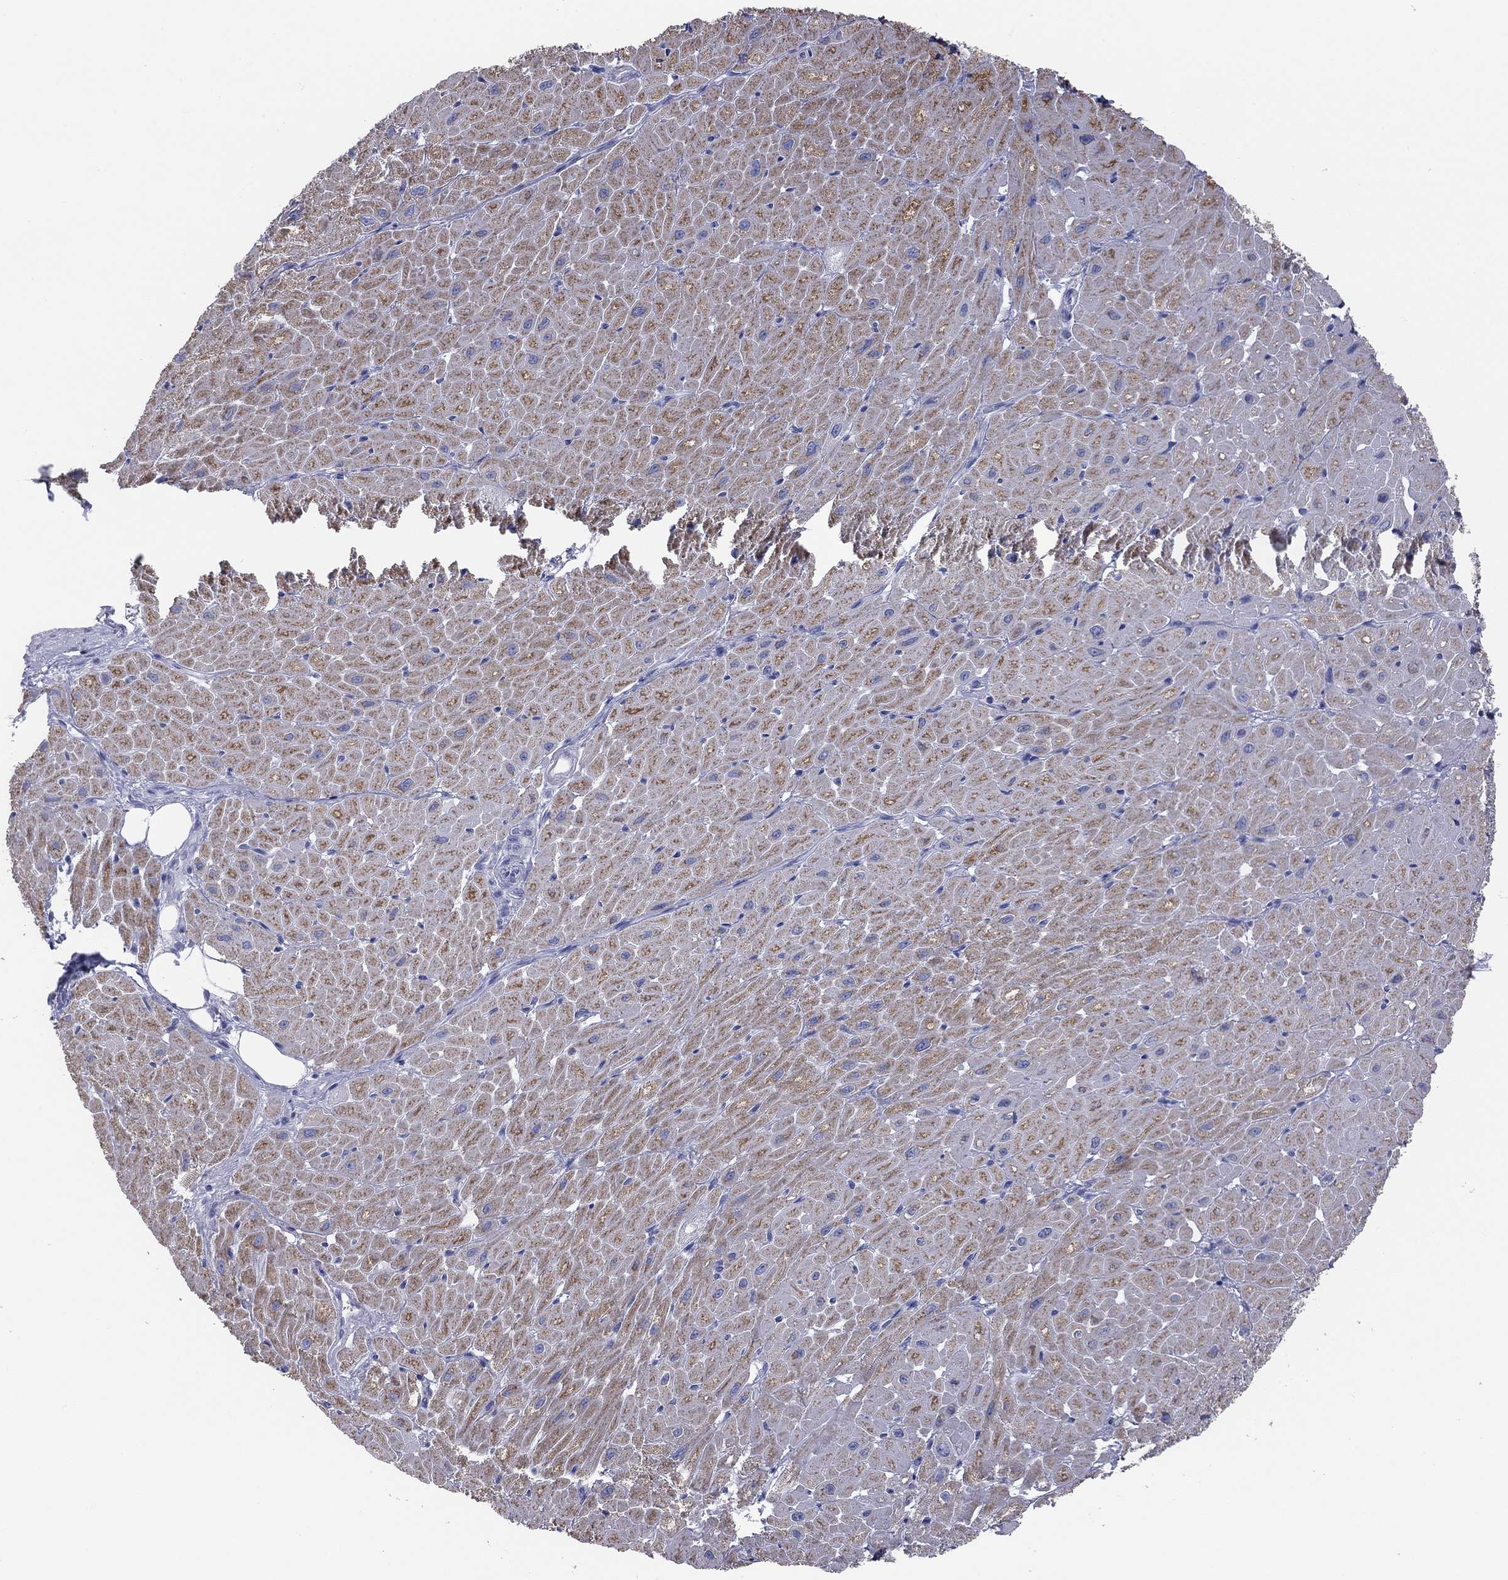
{"staining": {"intensity": "negative", "quantity": "none", "location": "none"}, "tissue": "heart muscle", "cell_type": "Cardiomyocytes", "image_type": "normal", "snomed": [{"axis": "morphology", "description": "Normal tissue, NOS"}, {"axis": "topography", "description": "Heart"}], "caption": "DAB (3,3'-diaminobenzidine) immunohistochemical staining of normal heart muscle demonstrates no significant expression in cardiomyocytes. (Brightfield microscopy of DAB (3,3'-diaminobenzidine) immunohistochemistry (IHC) at high magnification).", "gene": "VSIG10", "patient": {"sex": "male", "age": 62}}